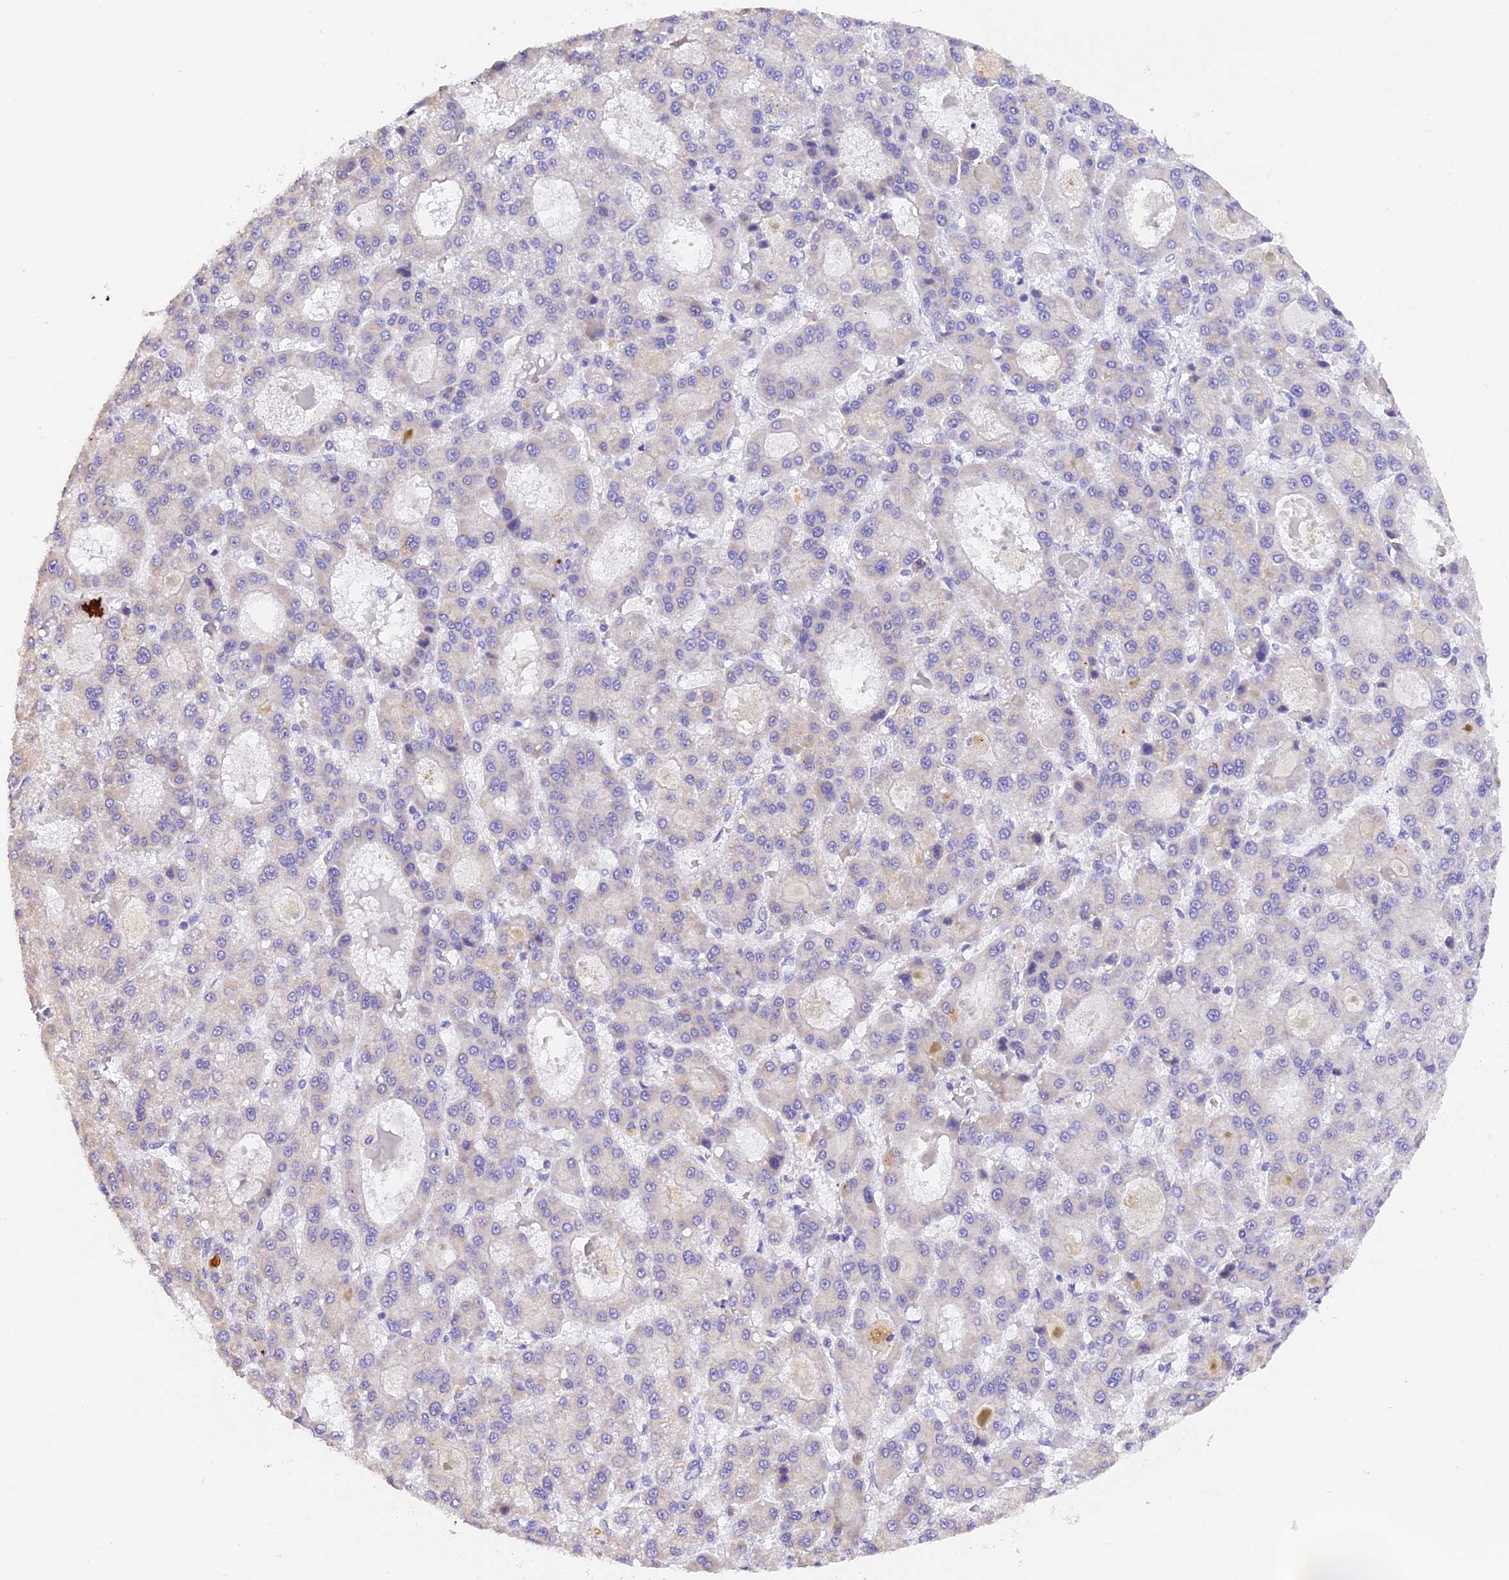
{"staining": {"intensity": "negative", "quantity": "none", "location": "none"}, "tissue": "liver cancer", "cell_type": "Tumor cells", "image_type": "cancer", "snomed": [{"axis": "morphology", "description": "Carcinoma, Hepatocellular, NOS"}, {"axis": "topography", "description": "Liver"}], "caption": "Immunohistochemistry (IHC) photomicrograph of human liver hepatocellular carcinoma stained for a protein (brown), which exhibits no positivity in tumor cells.", "gene": "PKIA", "patient": {"sex": "male", "age": 70}}